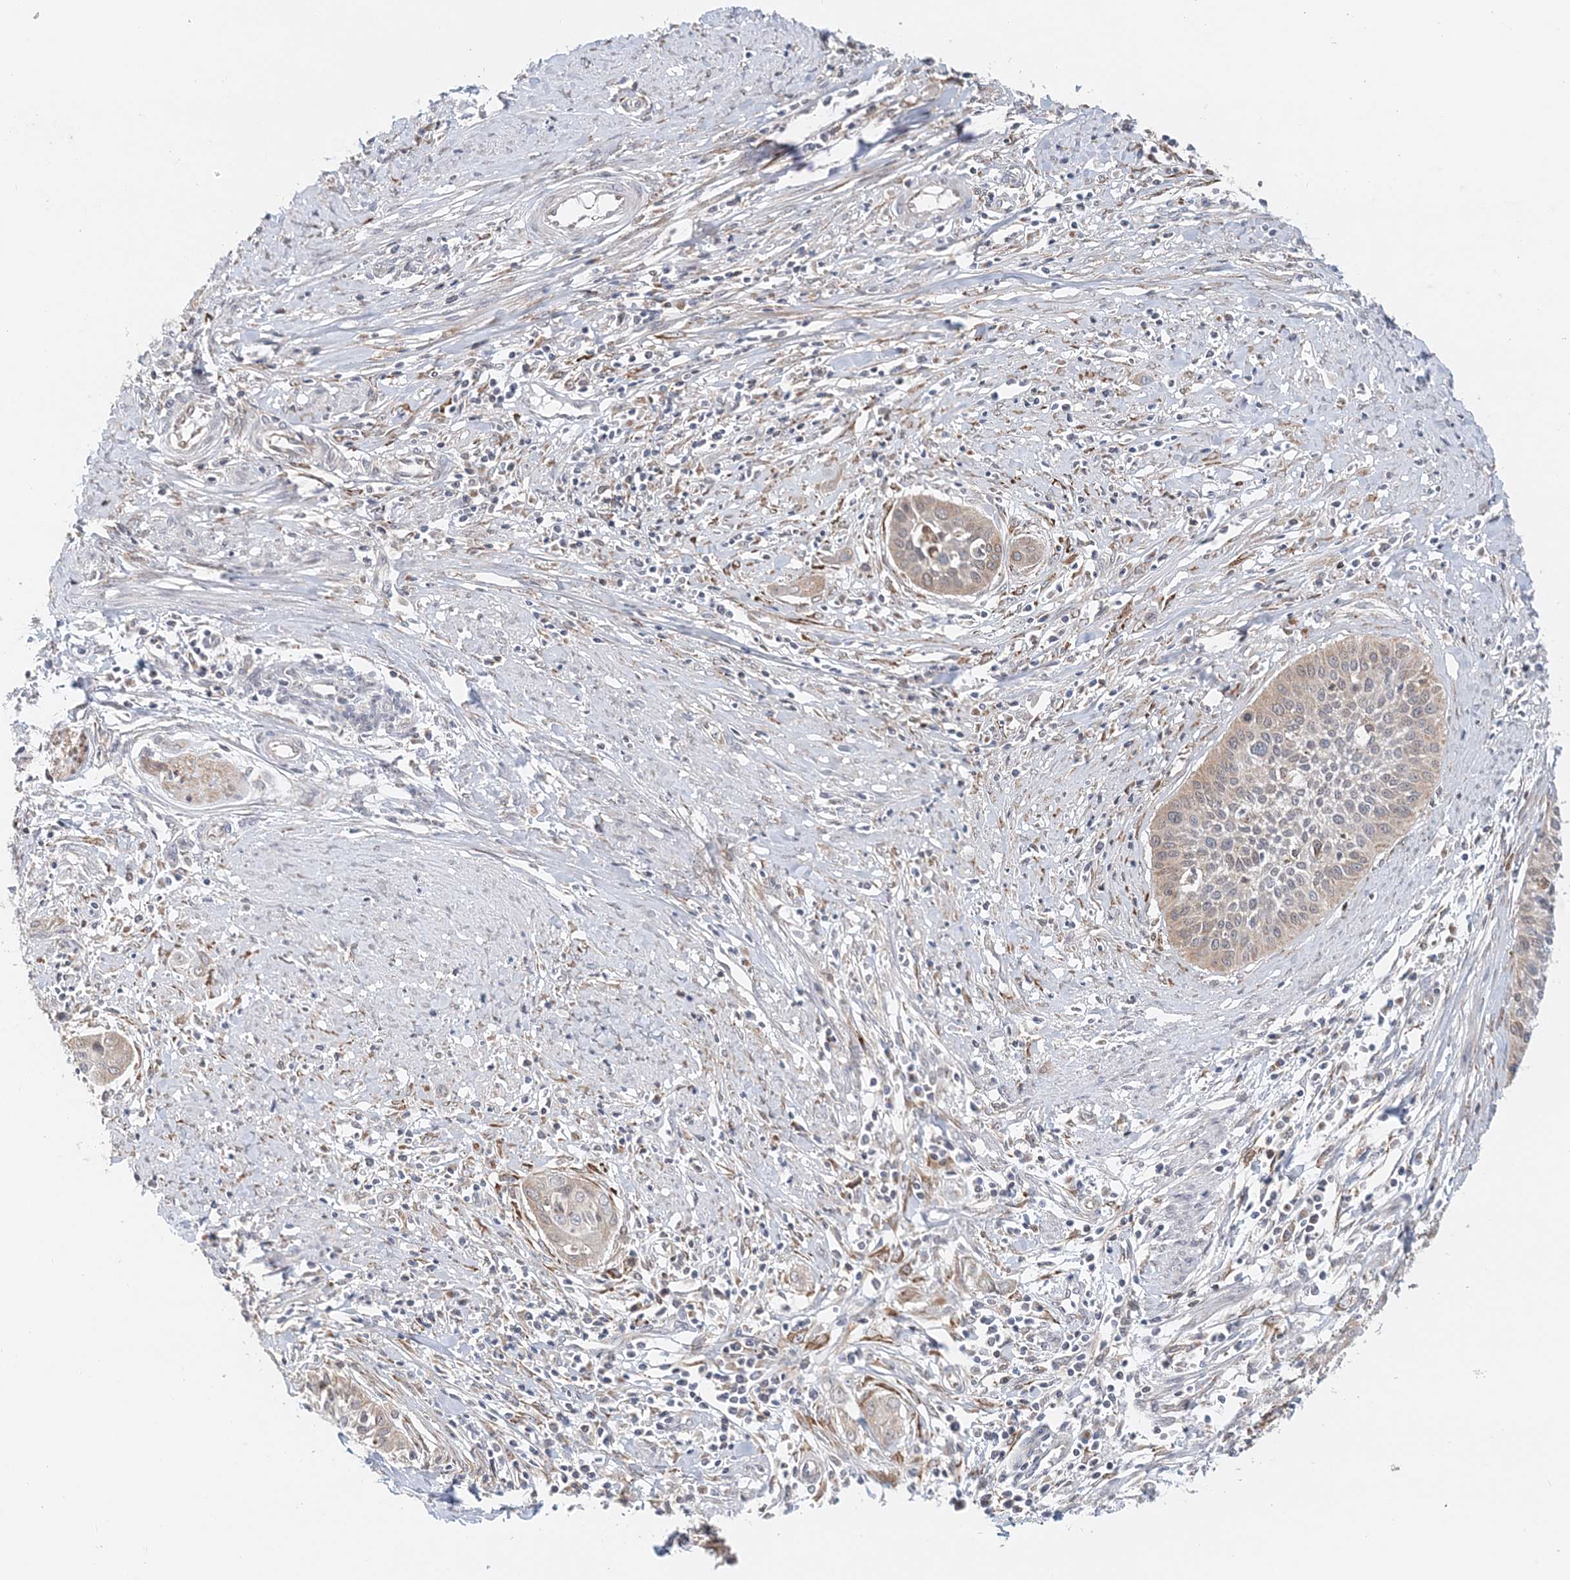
{"staining": {"intensity": "weak", "quantity": "<25%", "location": "cytoplasmic/membranous"}, "tissue": "cervical cancer", "cell_type": "Tumor cells", "image_type": "cancer", "snomed": [{"axis": "morphology", "description": "Squamous cell carcinoma, NOS"}, {"axis": "topography", "description": "Cervix"}], "caption": "Cervical cancer (squamous cell carcinoma) was stained to show a protein in brown. There is no significant positivity in tumor cells.", "gene": "PCYOX1L", "patient": {"sex": "female", "age": 34}}